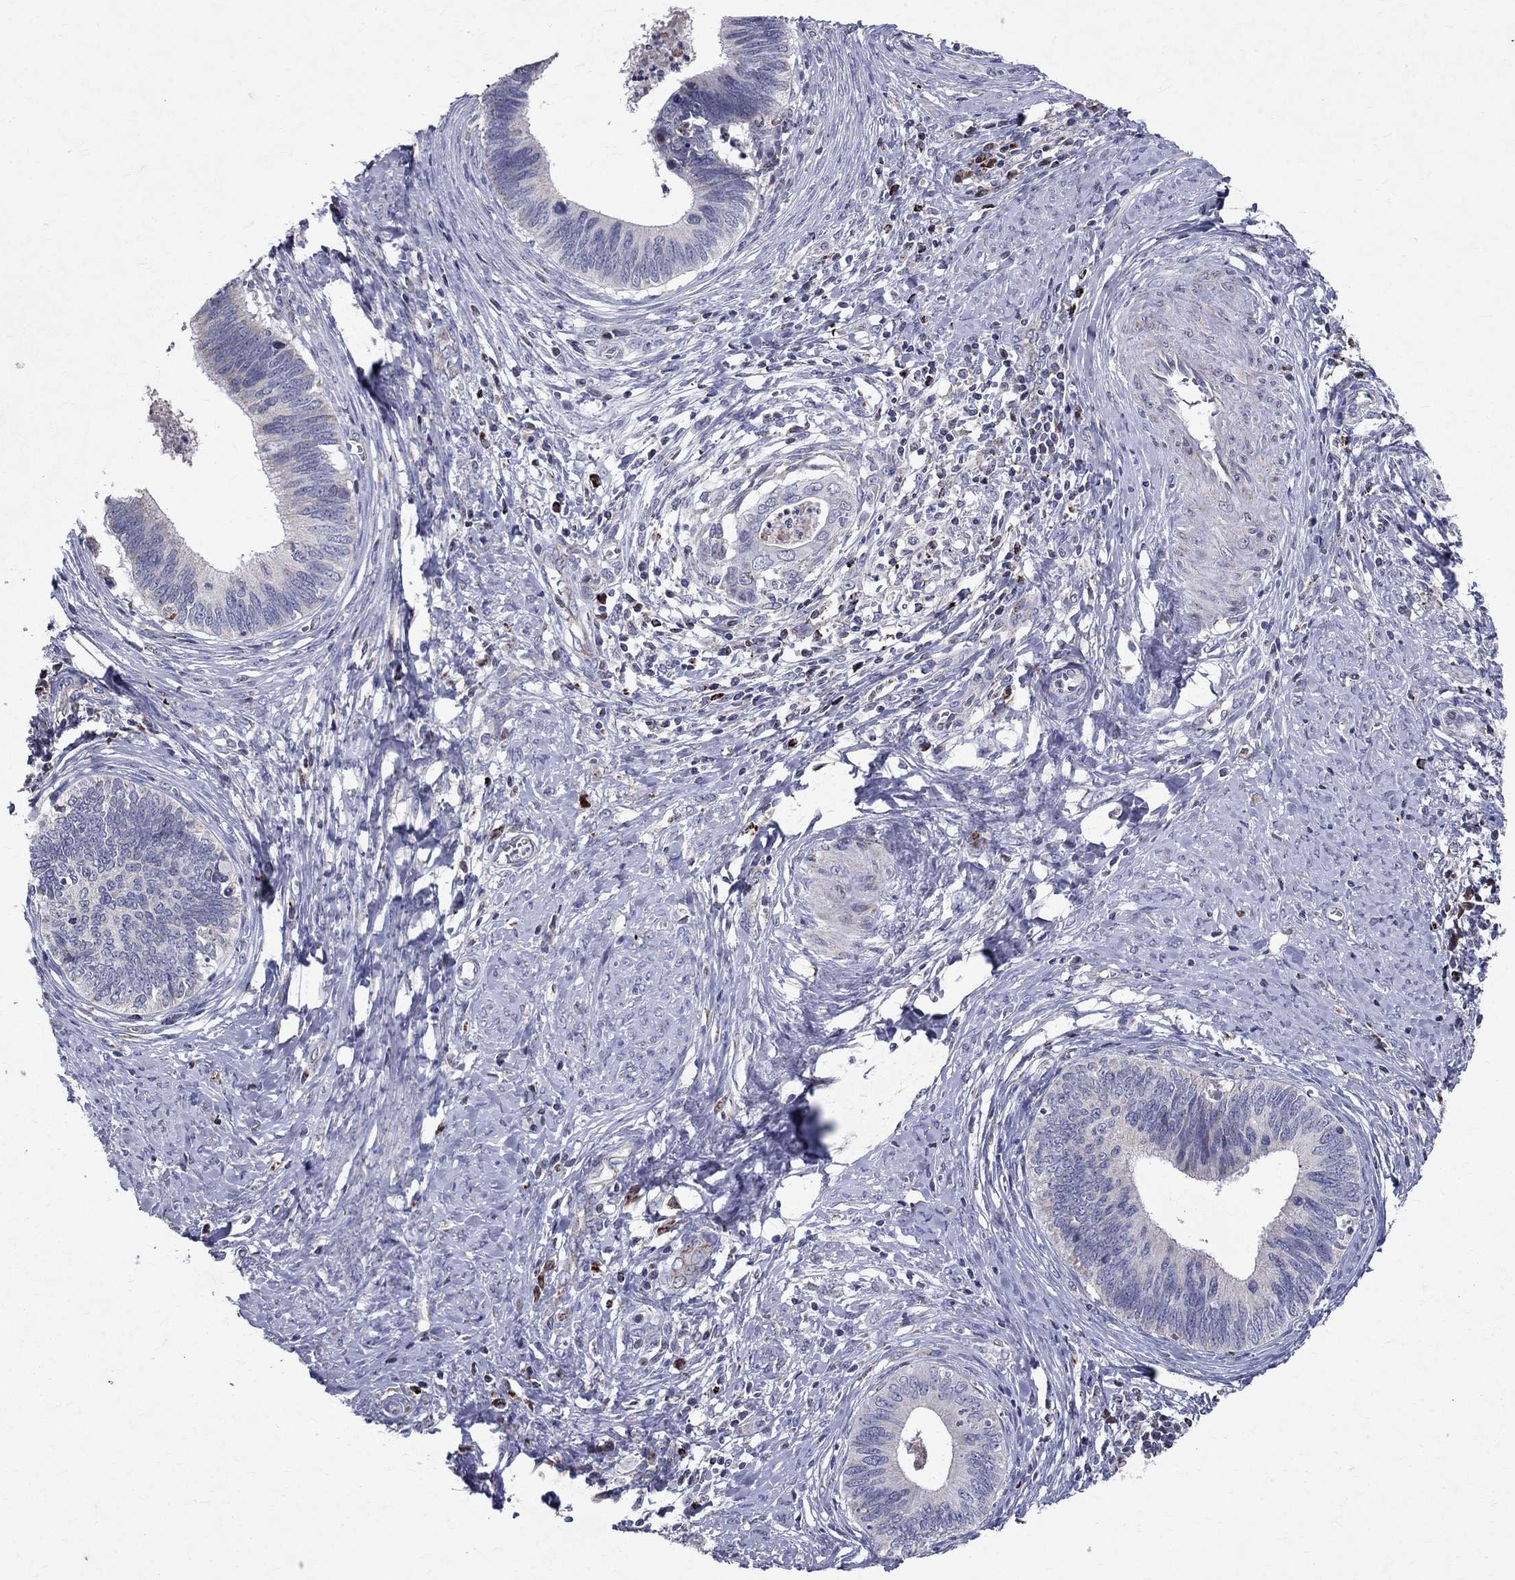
{"staining": {"intensity": "negative", "quantity": "none", "location": "none"}, "tissue": "cervical cancer", "cell_type": "Tumor cells", "image_type": "cancer", "snomed": [{"axis": "morphology", "description": "Adenocarcinoma, NOS"}, {"axis": "topography", "description": "Cervix"}], "caption": "Tumor cells show no significant staining in cervical adenocarcinoma.", "gene": "SLC4A10", "patient": {"sex": "female", "age": 42}}